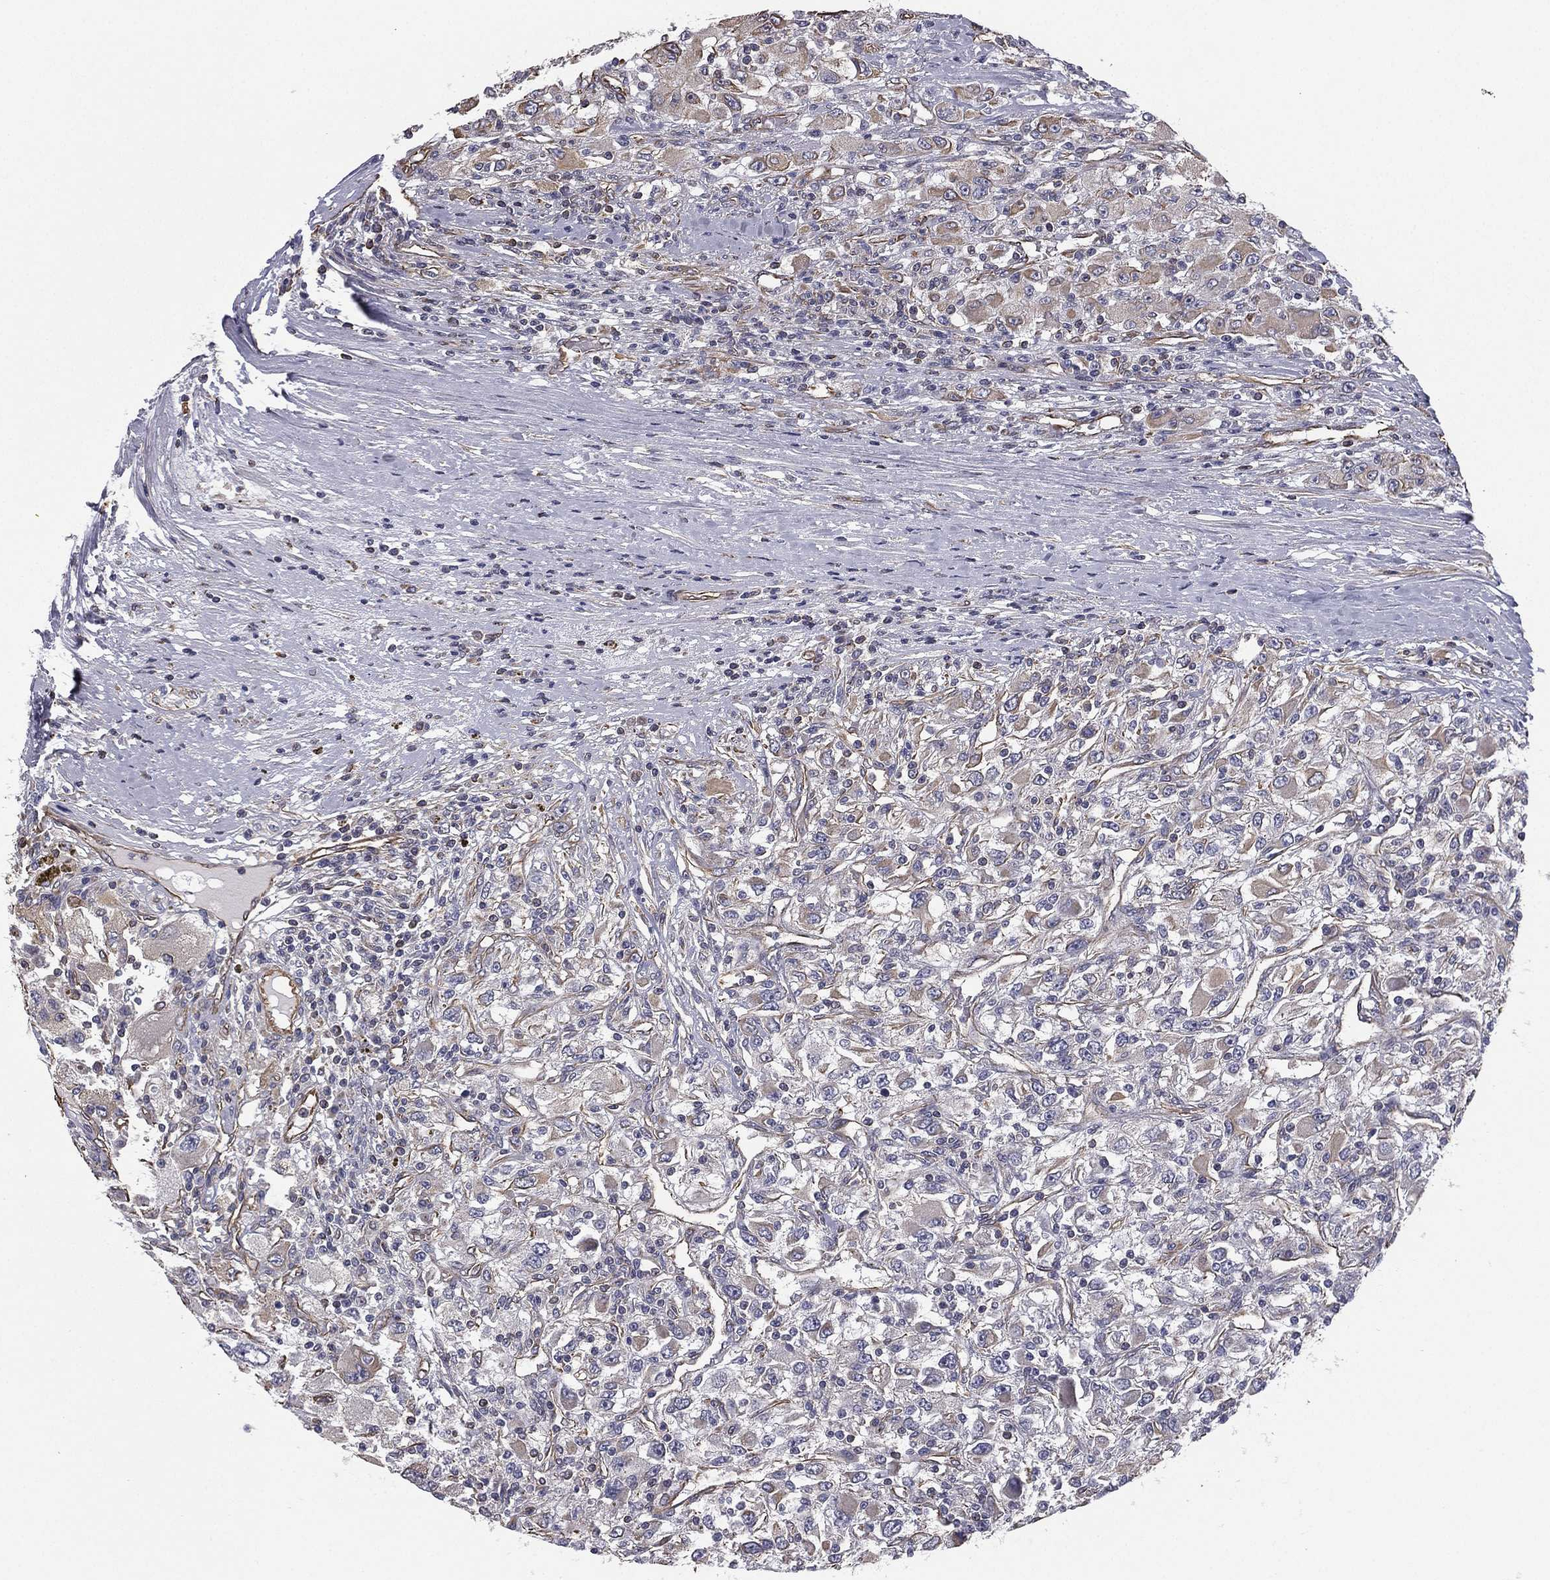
{"staining": {"intensity": "weak", "quantity": "<25%", "location": "cytoplasmic/membranous"}, "tissue": "renal cancer", "cell_type": "Tumor cells", "image_type": "cancer", "snomed": [{"axis": "morphology", "description": "Adenocarcinoma, NOS"}, {"axis": "topography", "description": "Kidney"}], "caption": "This is an IHC micrograph of human renal cancer (adenocarcinoma). There is no staining in tumor cells.", "gene": "SCUBE1", "patient": {"sex": "female", "age": 67}}